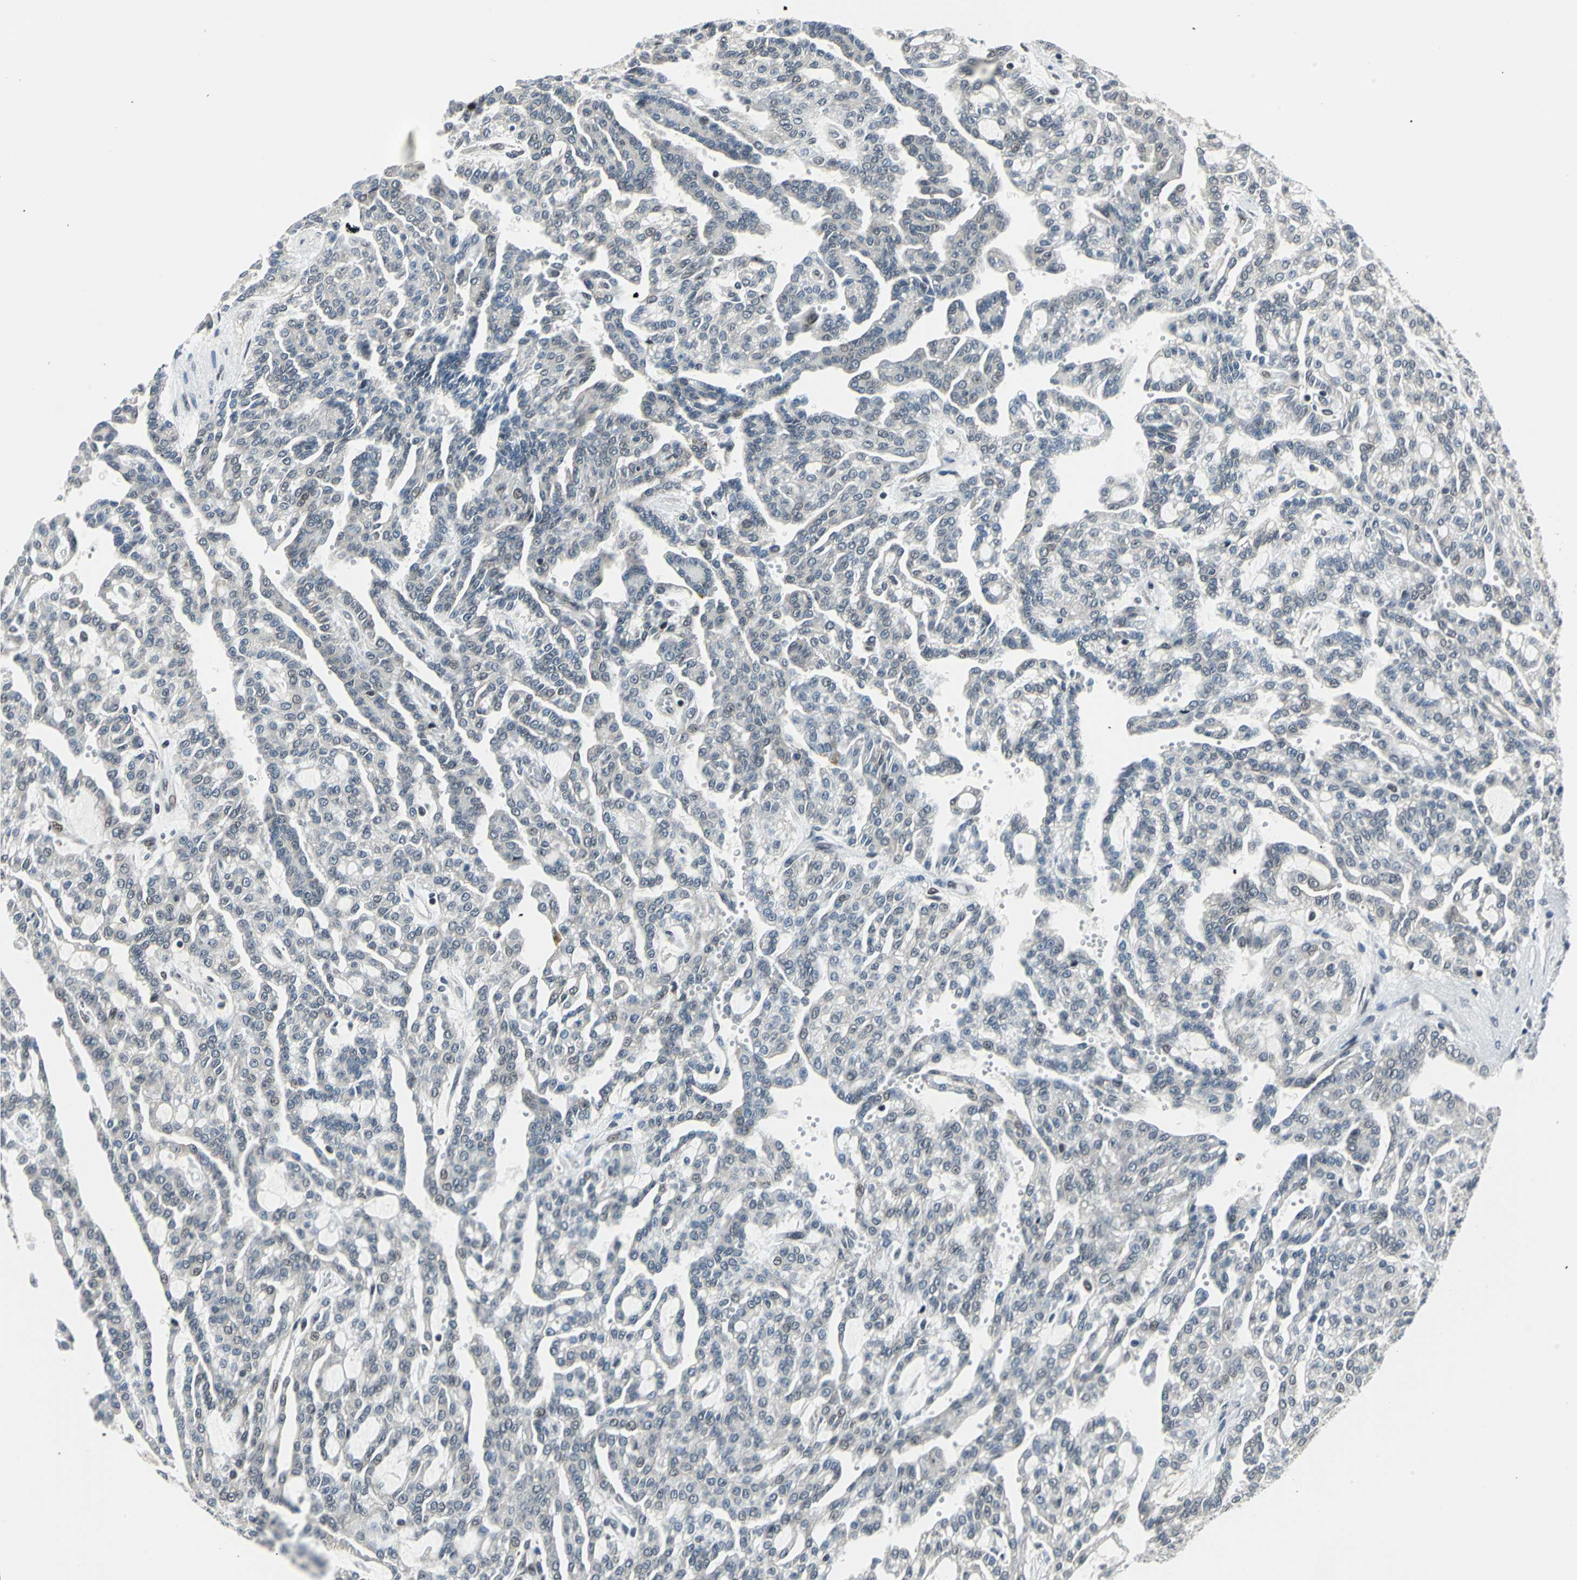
{"staining": {"intensity": "weak", "quantity": "<25%", "location": "cytoplasmic/membranous,nuclear"}, "tissue": "renal cancer", "cell_type": "Tumor cells", "image_type": "cancer", "snomed": [{"axis": "morphology", "description": "Adenocarcinoma, NOS"}, {"axis": "topography", "description": "Kidney"}], "caption": "The image exhibits no significant staining in tumor cells of adenocarcinoma (renal). (DAB IHC with hematoxylin counter stain).", "gene": "POLR3K", "patient": {"sex": "male", "age": 63}}